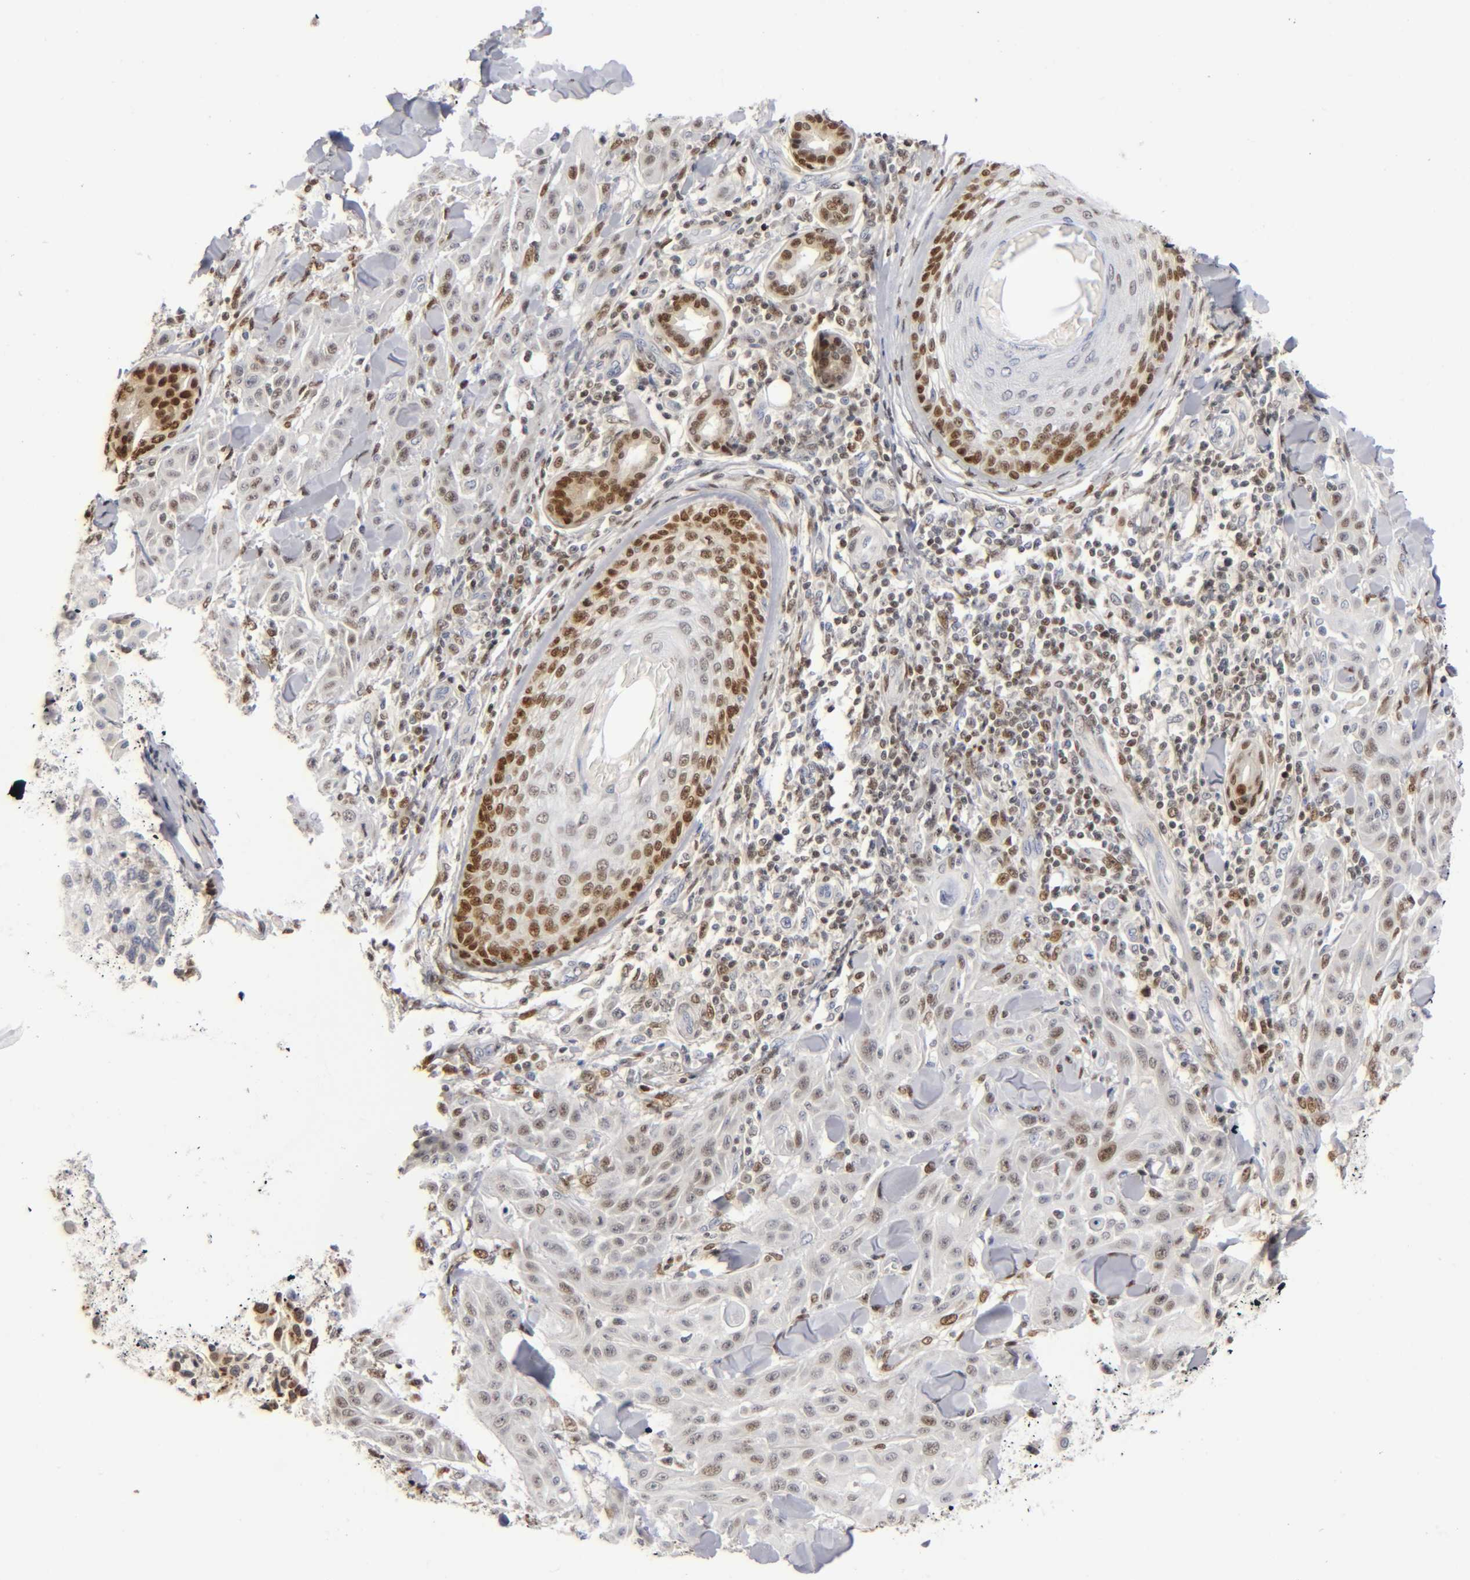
{"staining": {"intensity": "moderate", "quantity": "25%-75%", "location": "nuclear"}, "tissue": "skin cancer", "cell_type": "Tumor cells", "image_type": "cancer", "snomed": [{"axis": "morphology", "description": "Squamous cell carcinoma, NOS"}, {"axis": "topography", "description": "Skin"}], "caption": "The photomicrograph demonstrates immunohistochemical staining of skin cancer (squamous cell carcinoma). There is moderate nuclear staining is present in about 25%-75% of tumor cells. The protein of interest is shown in brown color, while the nuclei are stained blue.", "gene": "RUNX1", "patient": {"sex": "male", "age": 24}}